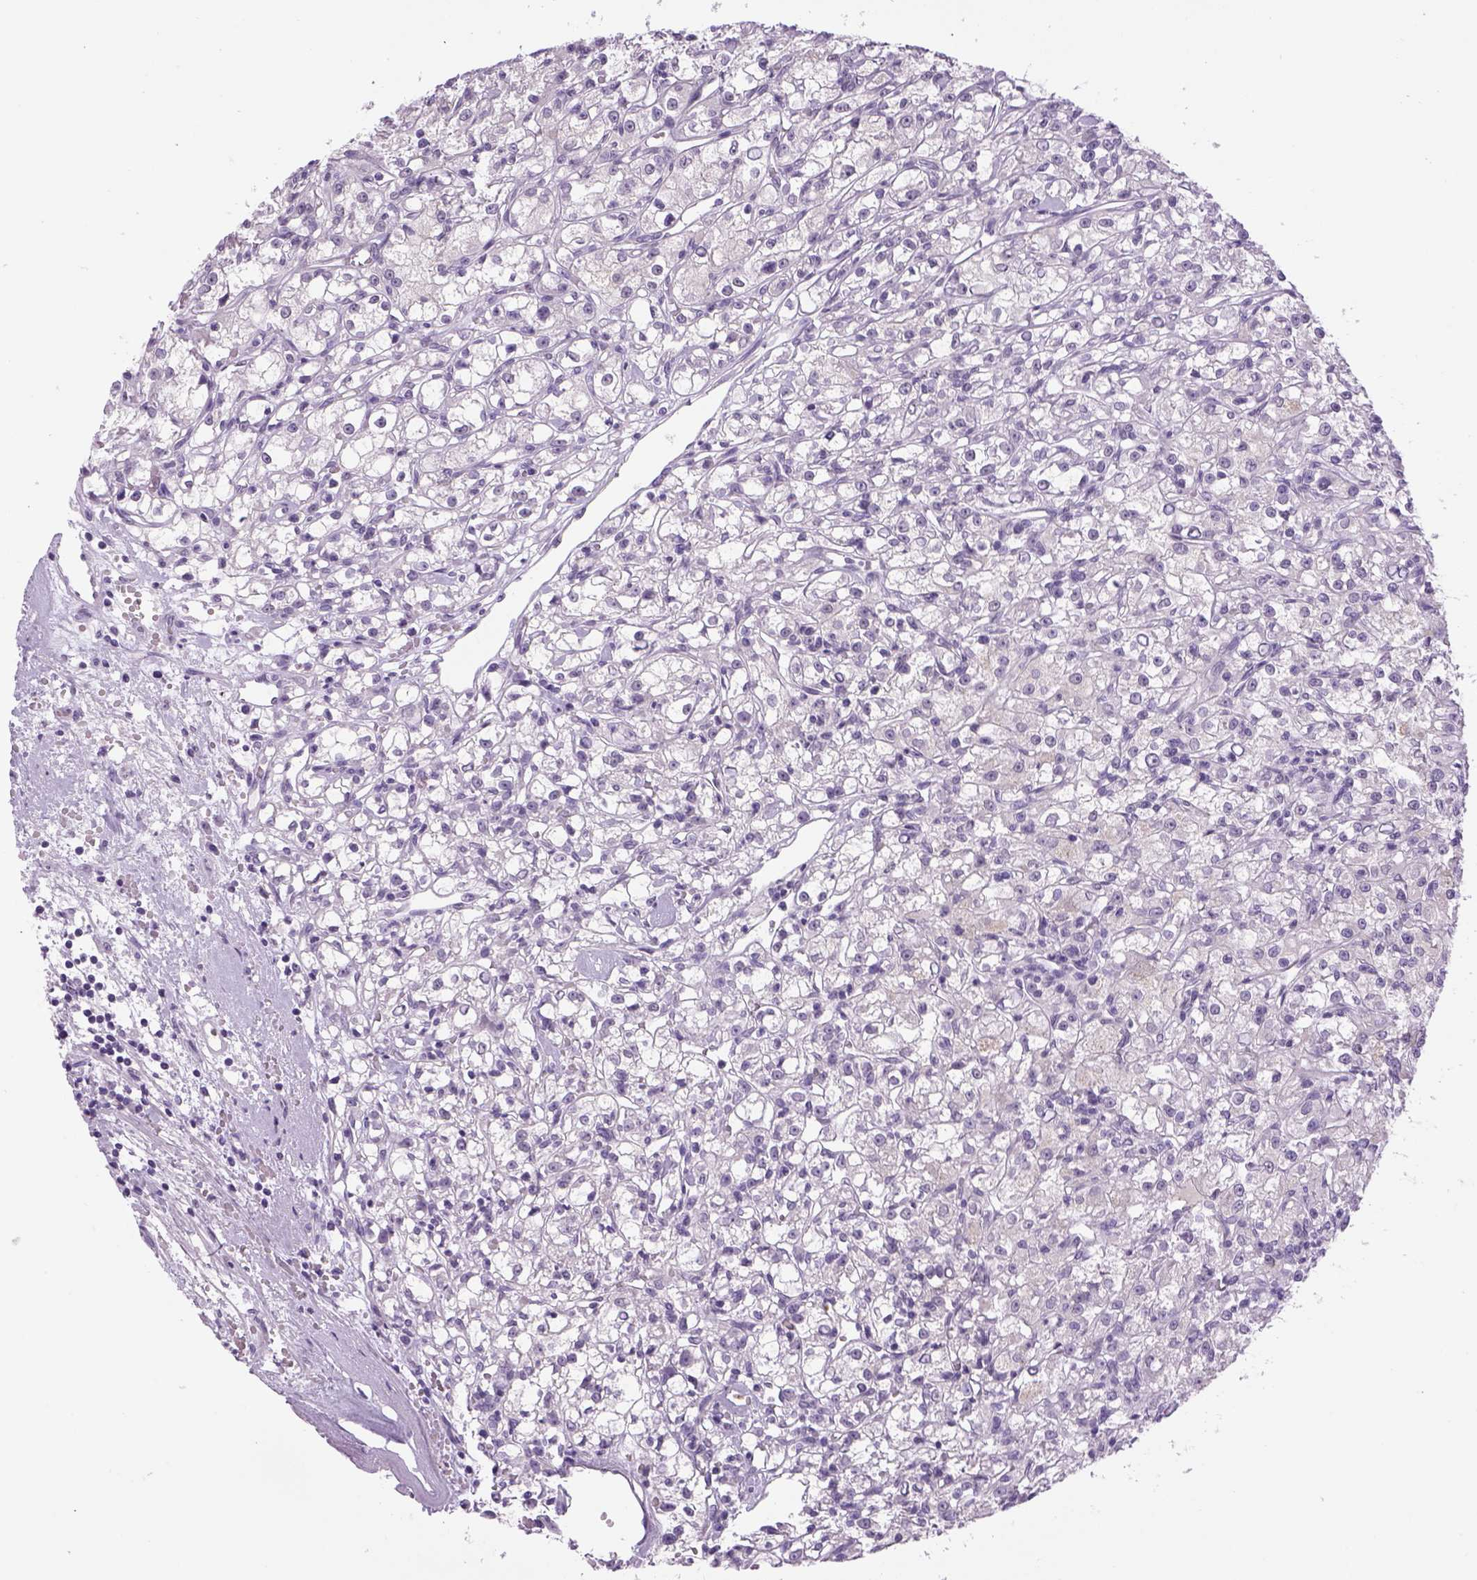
{"staining": {"intensity": "negative", "quantity": "none", "location": "none"}, "tissue": "renal cancer", "cell_type": "Tumor cells", "image_type": "cancer", "snomed": [{"axis": "morphology", "description": "Adenocarcinoma, NOS"}, {"axis": "topography", "description": "Kidney"}], "caption": "IHC micrograph of renal cancer stained for a protein (brown), which shows no positivity in tumor cells.", "gene": "DBH", "patient": {"sex": "female", "age": 59}}